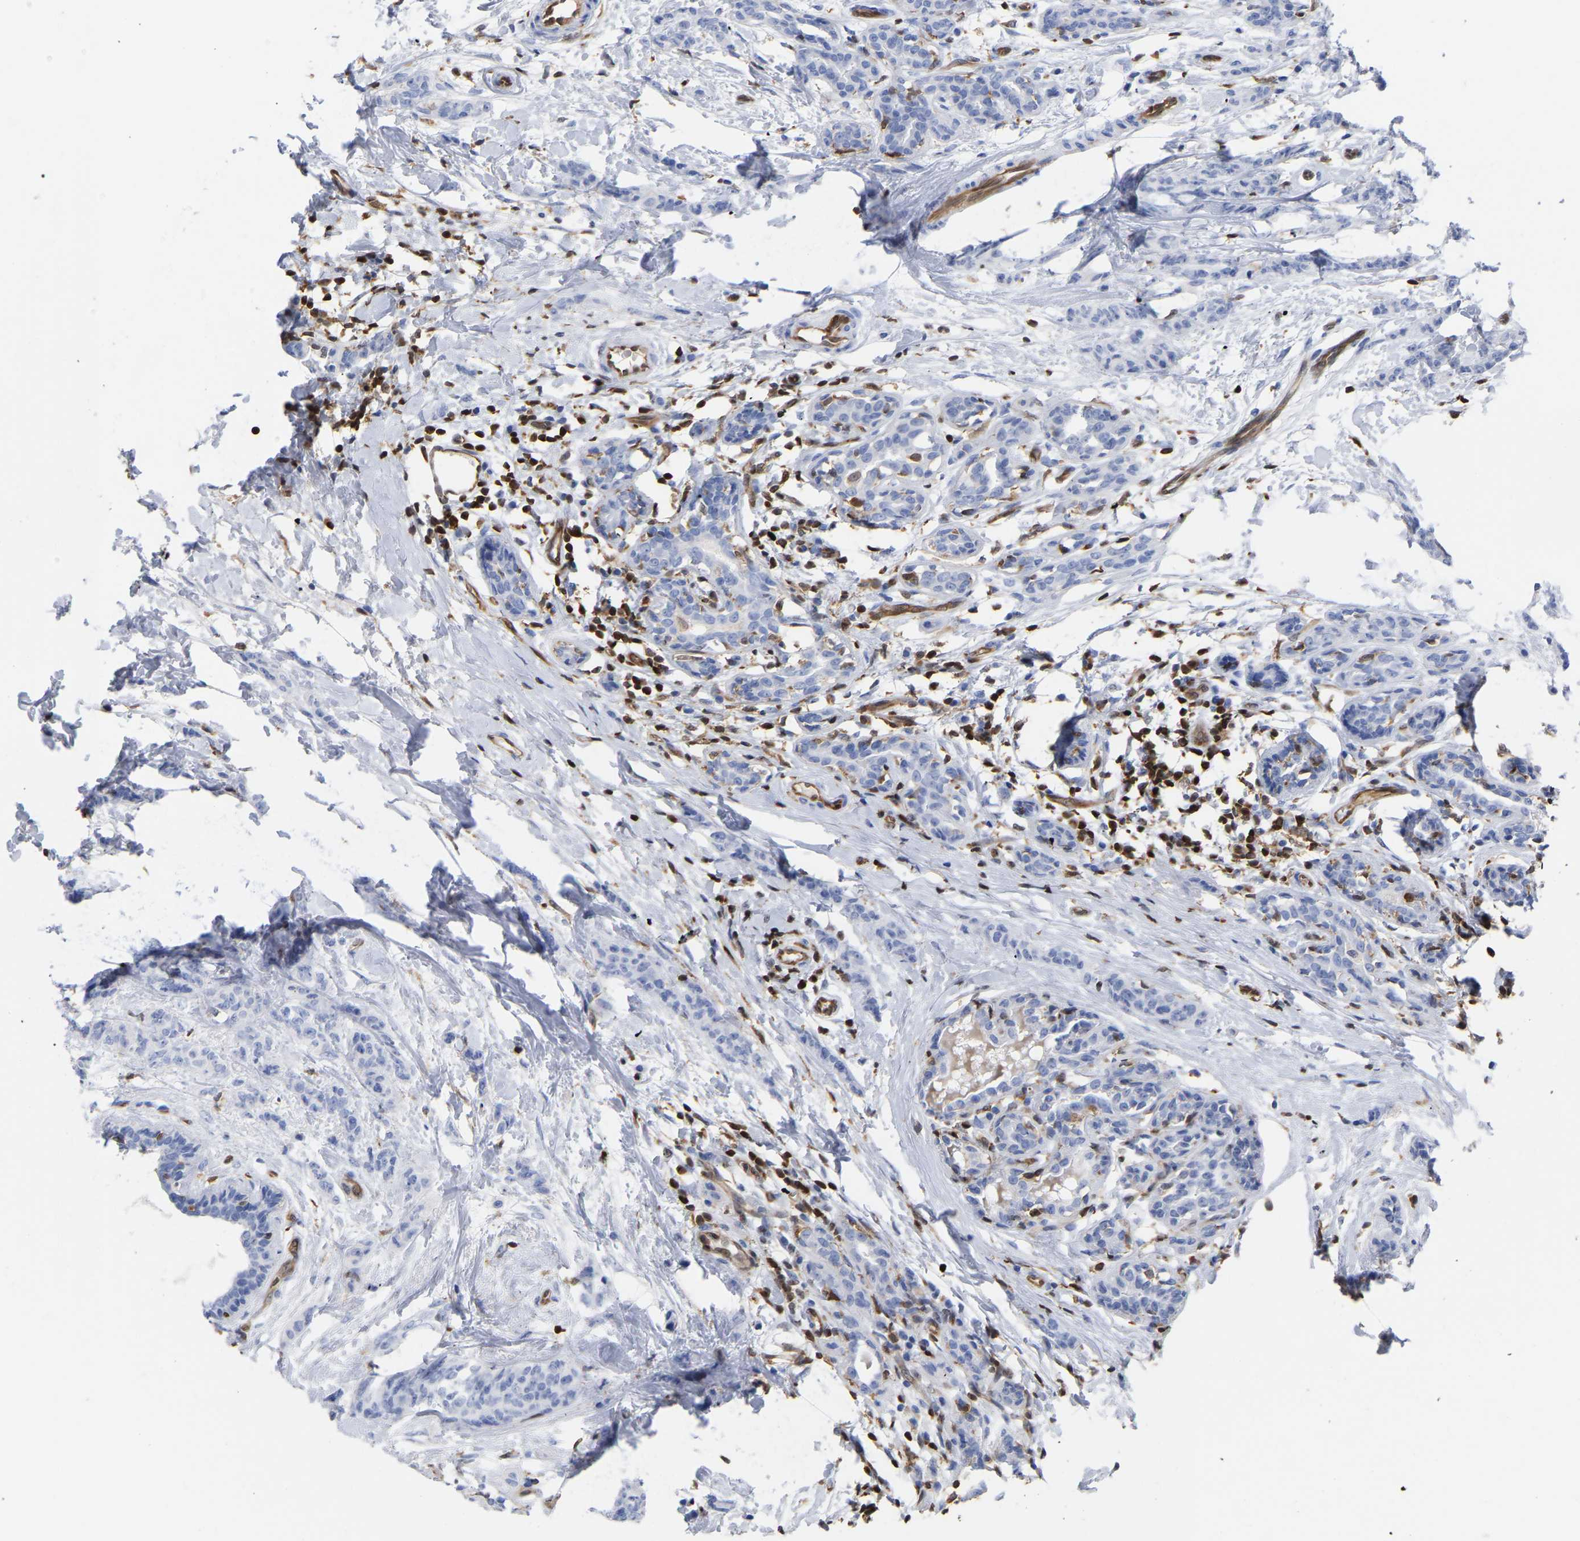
{"staining": {"intensity": "negative", "quantity": "none", "location": "none"}, "tissue": "breast cancer", "cell_type": "Tumor cells", "image_type": "cancer", "snomed": [{"axis": "morphology", "description": "Normal tissue, NOS"}, {"axis": "morphology", "description": "Duct carcinoma"}, {"axis": "topography", "description": "Breast"}], "caption": "This micrograph is of breast invasive ductal carcinoma stained with immunohistochemistry to label a protein in brown with the nuclei are counter-stained blue. There is no staining in tumor cells.", "gene": "GIMAP4", "patient": {"sex": "female", "age": 40}}